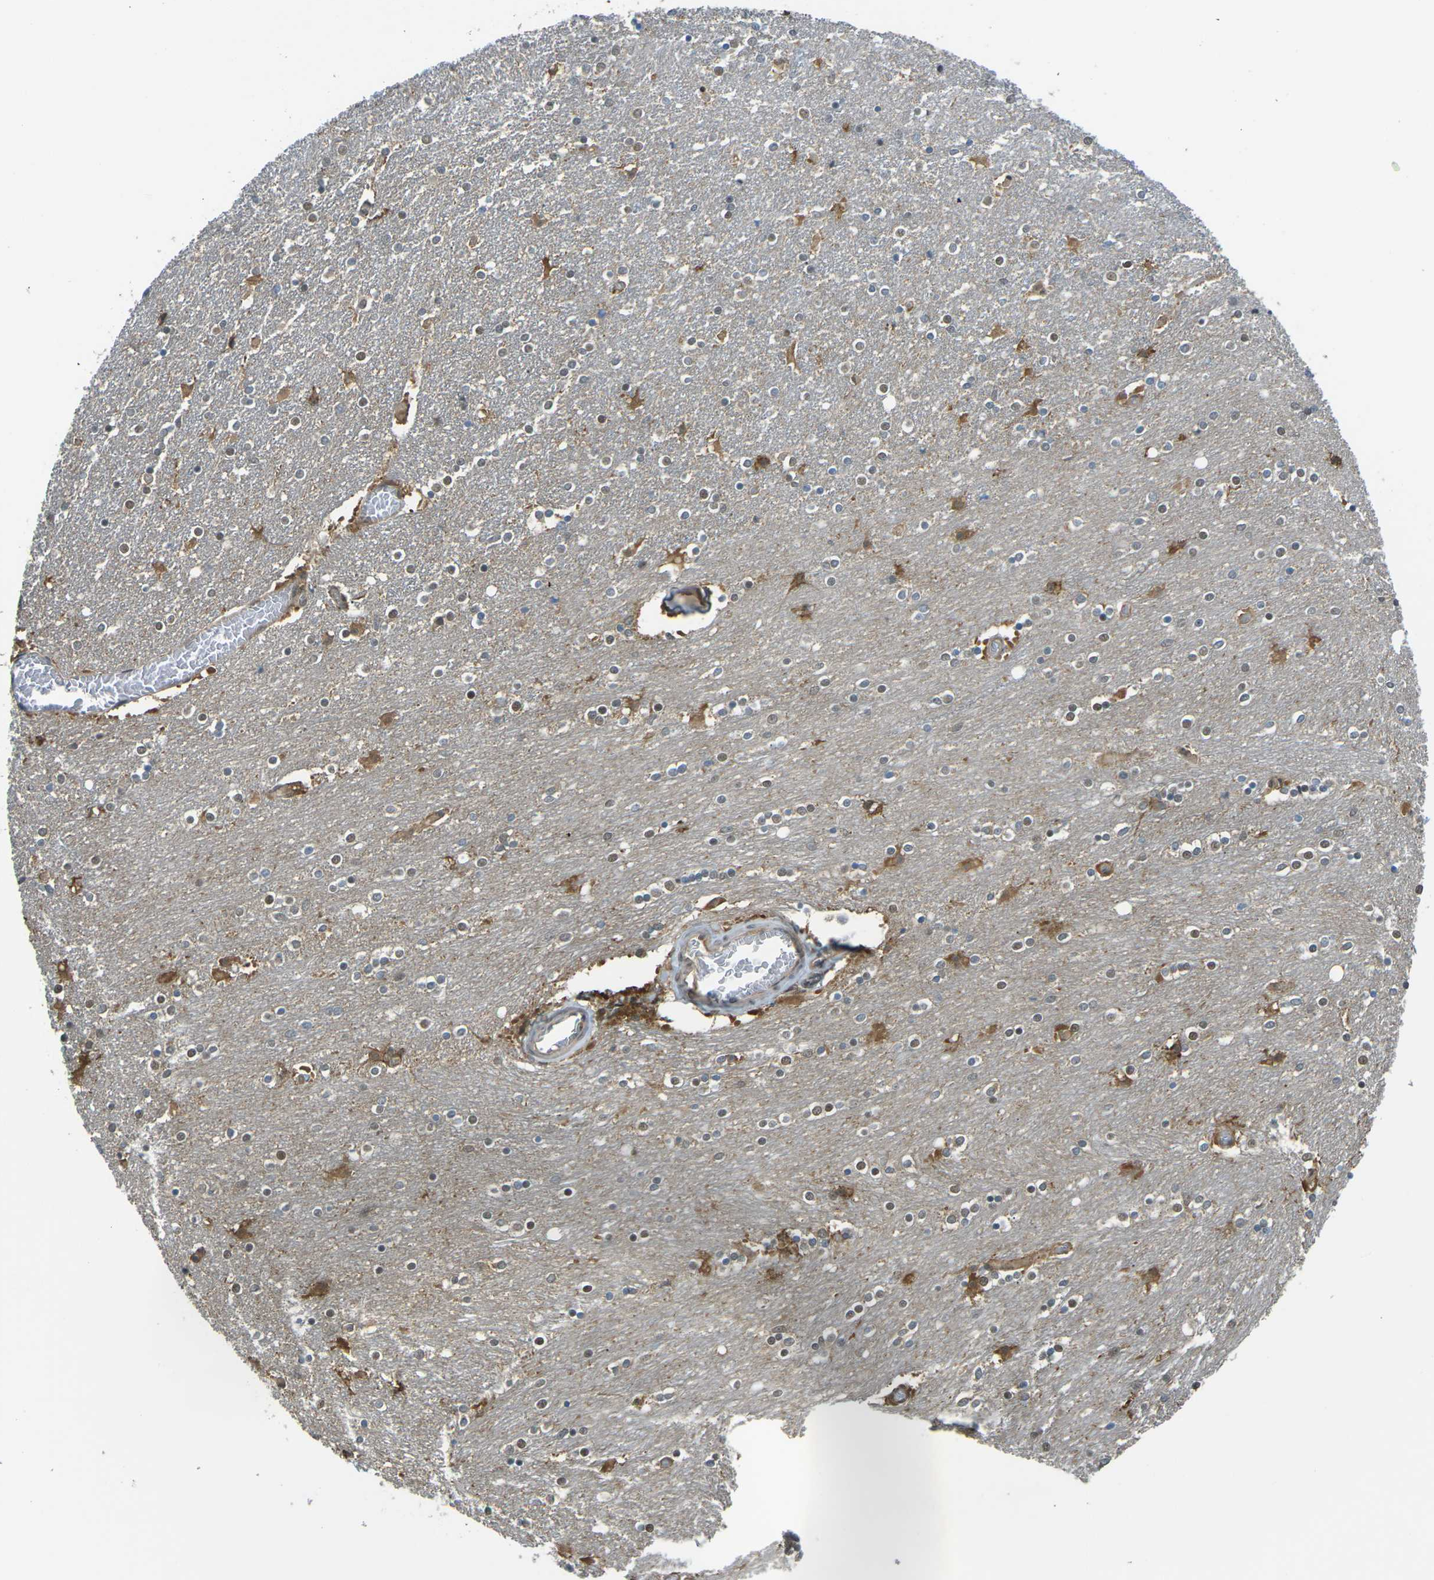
{"staining": {"intensity": "negative", "quantity": "none", "location": "none"}, "tissue": "caudate", "cell_type": "Glial cells", "image_type": "normal", "snomed": [{"axis": "morphology", "description": "Normal tissue, NOS"}, {"axis": "topography", "description": "Lateral ventricle wall"}], "caption": "IHC image of unremarkable caudate stained for a protein (brown), which demonstrates no expression in glial cells.", "gene": "PIEZO2", "patient": {"sex": "female", "age": 54}}